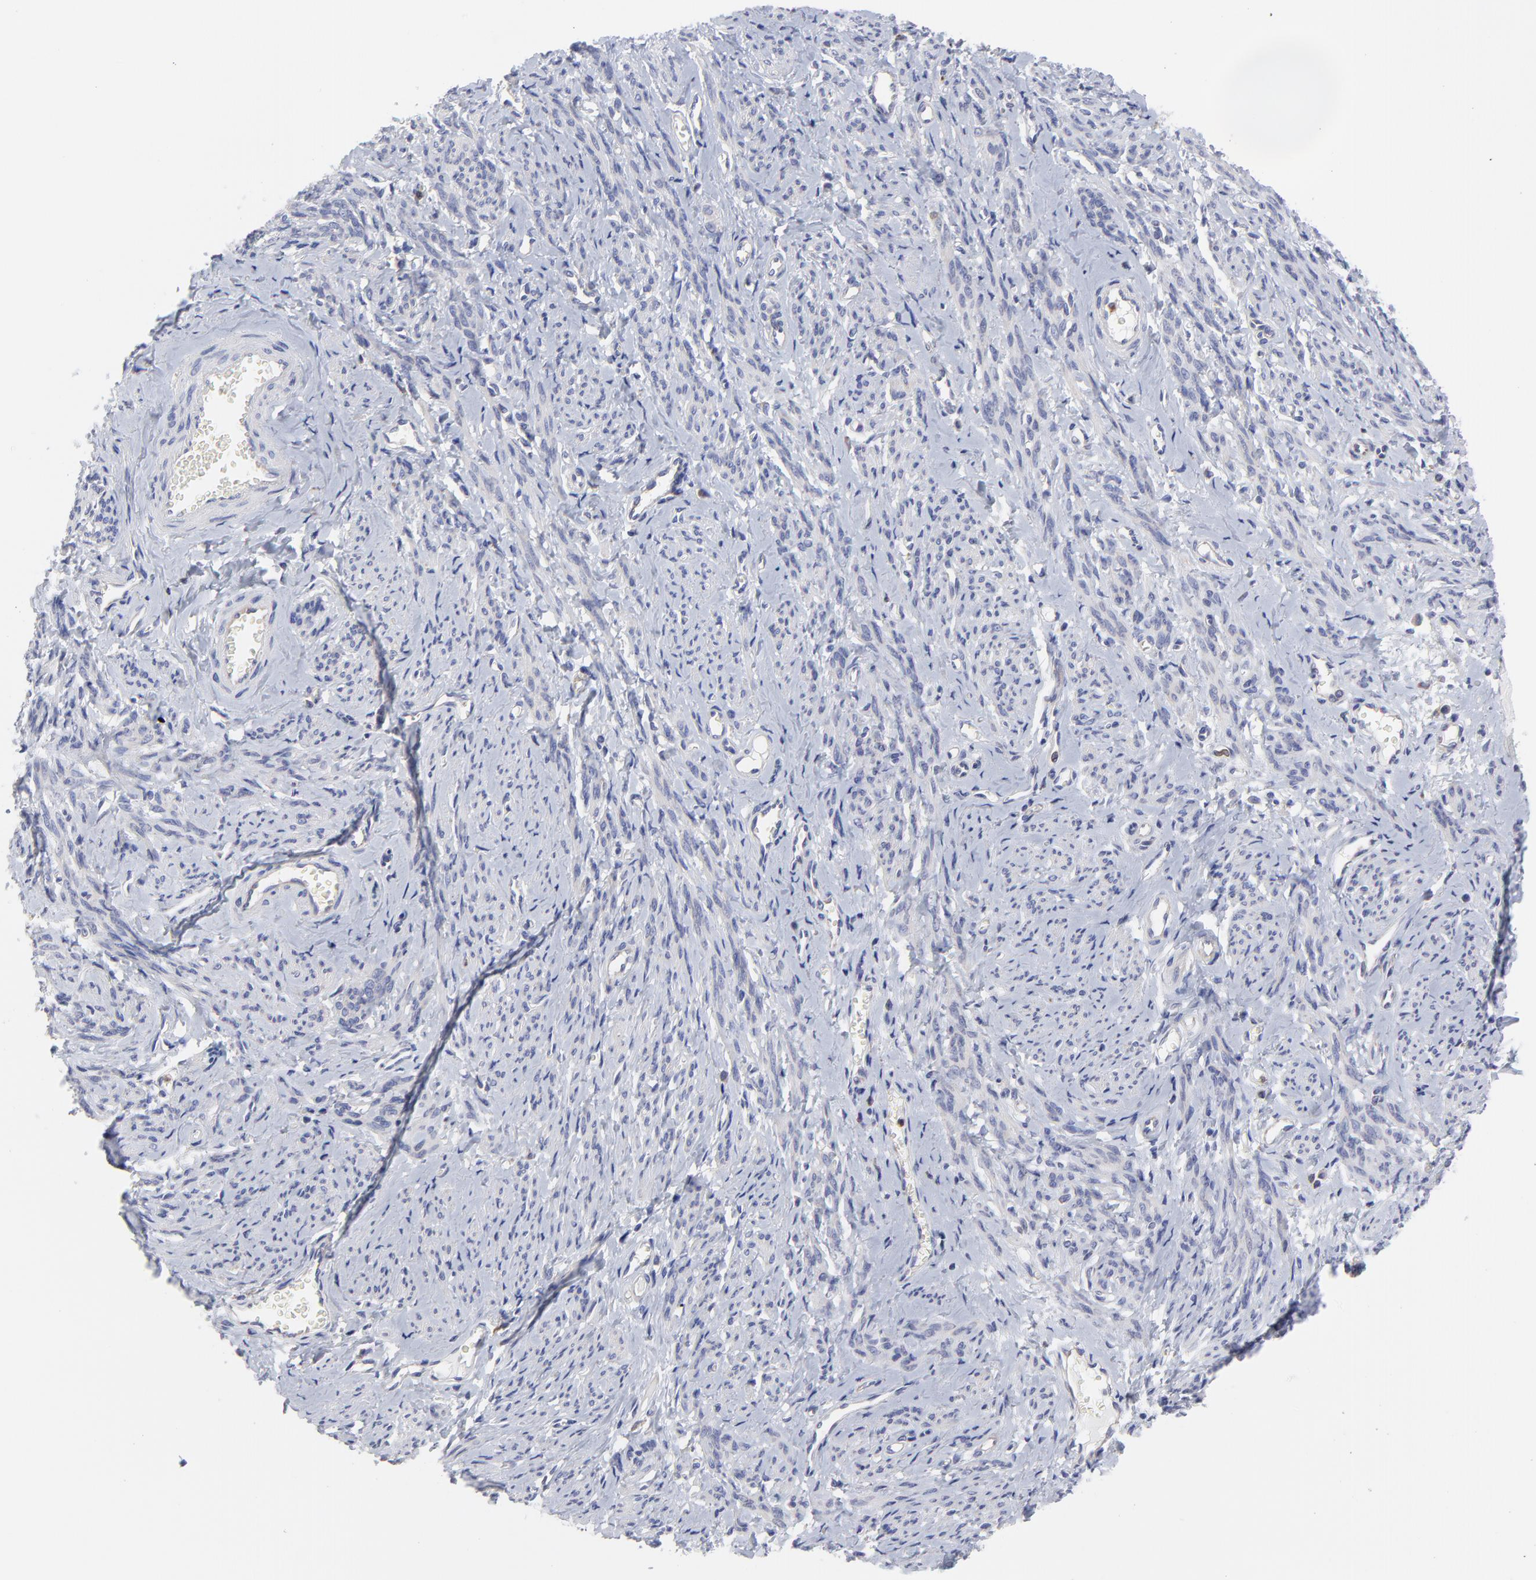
{"staining": {"intensity": "negative", "quantity": "none", "location": "none"}, "tissue": "smooth muscle", "cell_type": "Smooth muscle cells", "image_type": "normal", "snomed": [{"axis": "morphology", "description": "Normal tissue, NOS"}, {"axis": "topography", "description": "Cervix"}, {"axis": "topography", "description": "Endometrium"}], "caption": "This is an immunohistochemistry (IHC) photomicrograph of unremarkable human smooth muscle. There is no positivity in smooth muscle cells.", "gene": "MOSPD2", "patient": {"sex": "female", "age": 65}}